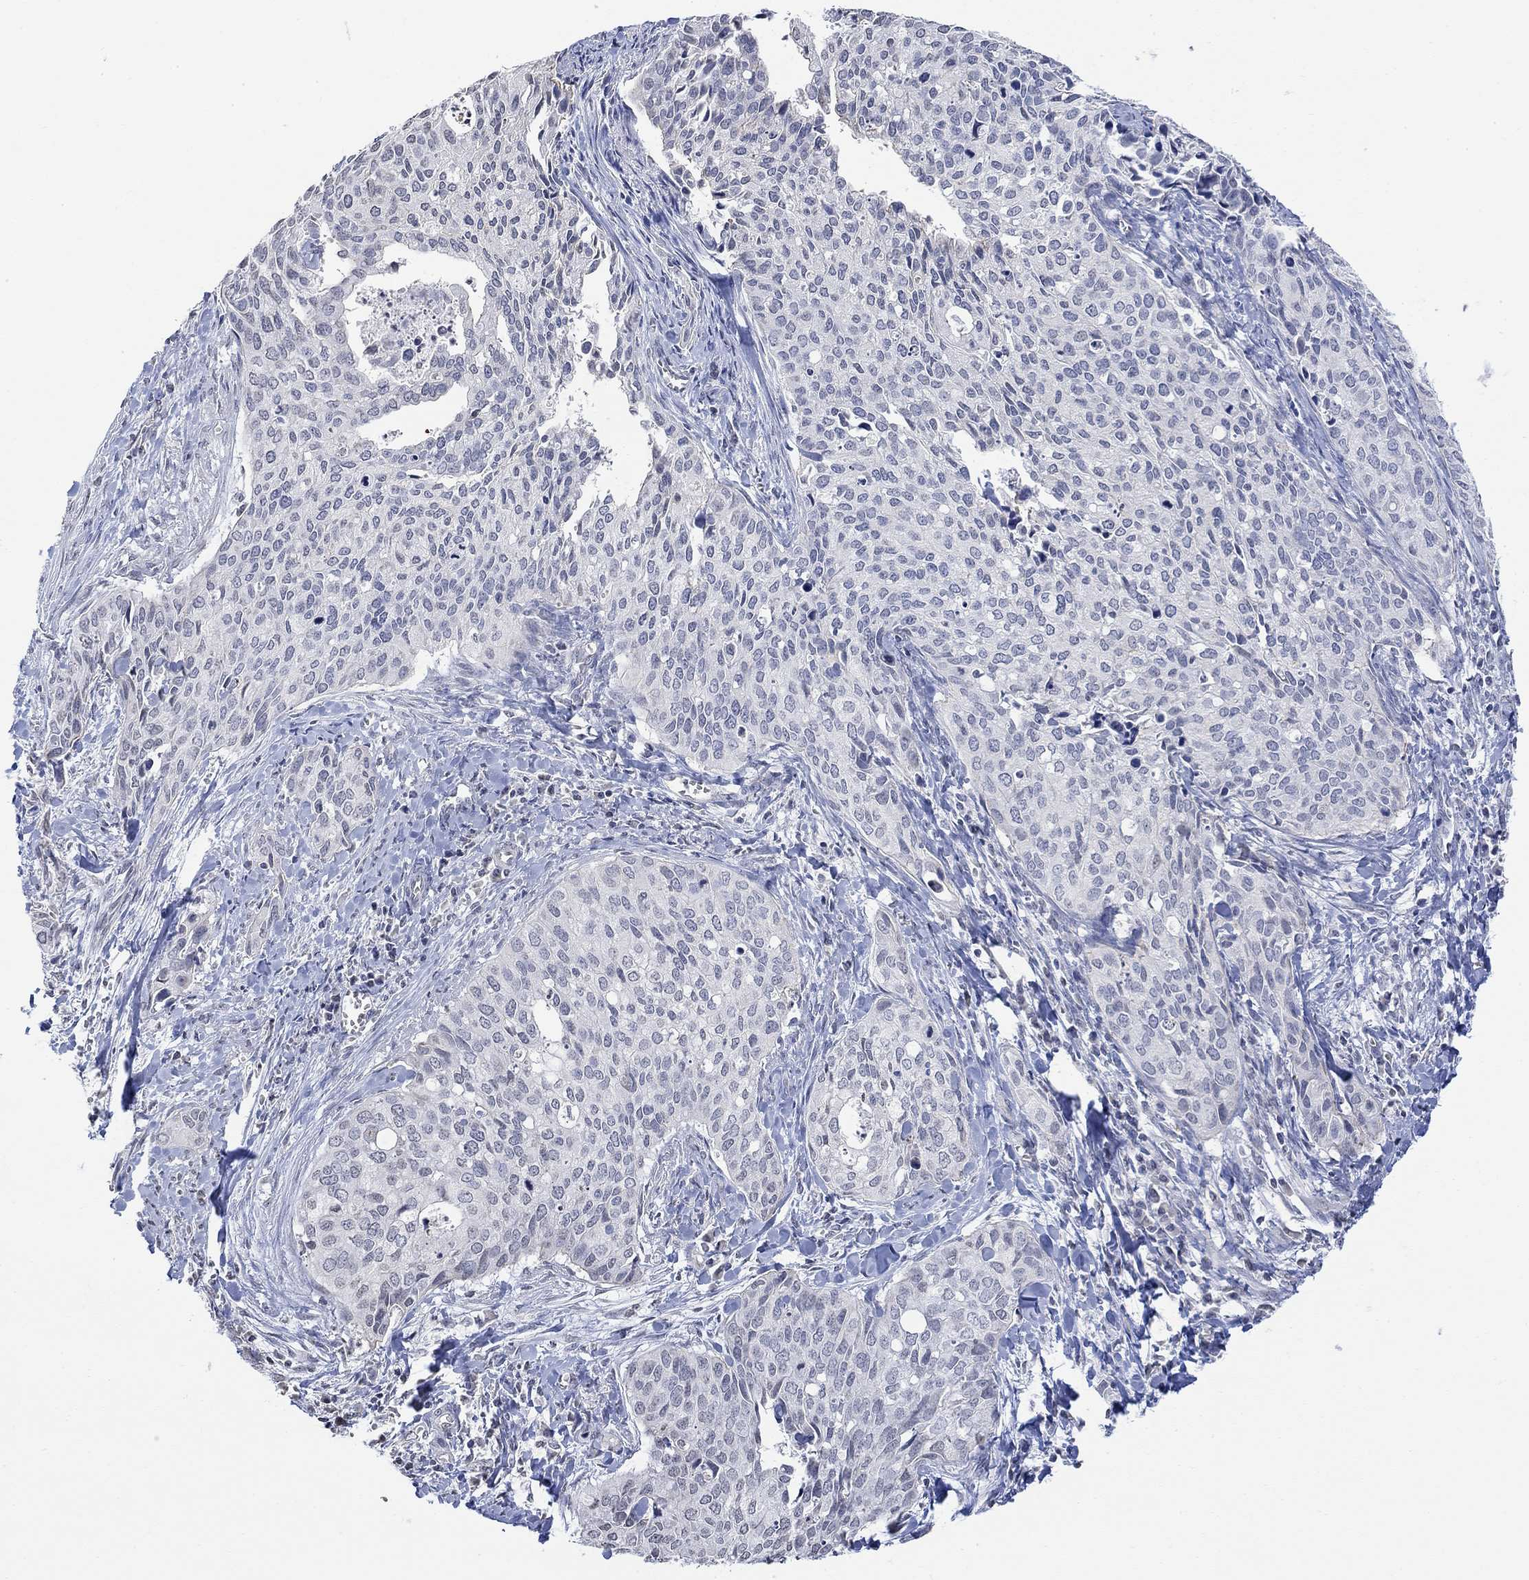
{"staining": {"intensity": "negative", "quantity": "none", "location": "none"}, "tissue": "cervical cancer", "cell_type": "Tumor cells", "image_type": "cancer", "snomed": [{"axis": "morphology", "description": "Squamous cell carcinoma, NOS"}, {"axis": "topography", "description": "Cervix"}], "caption": "Immunohistochemical staining of human cervical squamous cell carcinoma shows no significant staining in tumor cells. (DAB (3,3'-diaminobenzidine) IHC visualized using brightfield microscopy, high magnification).", "gene": "TMEM255A", "patient": {"sex": "female", "age": 29}}